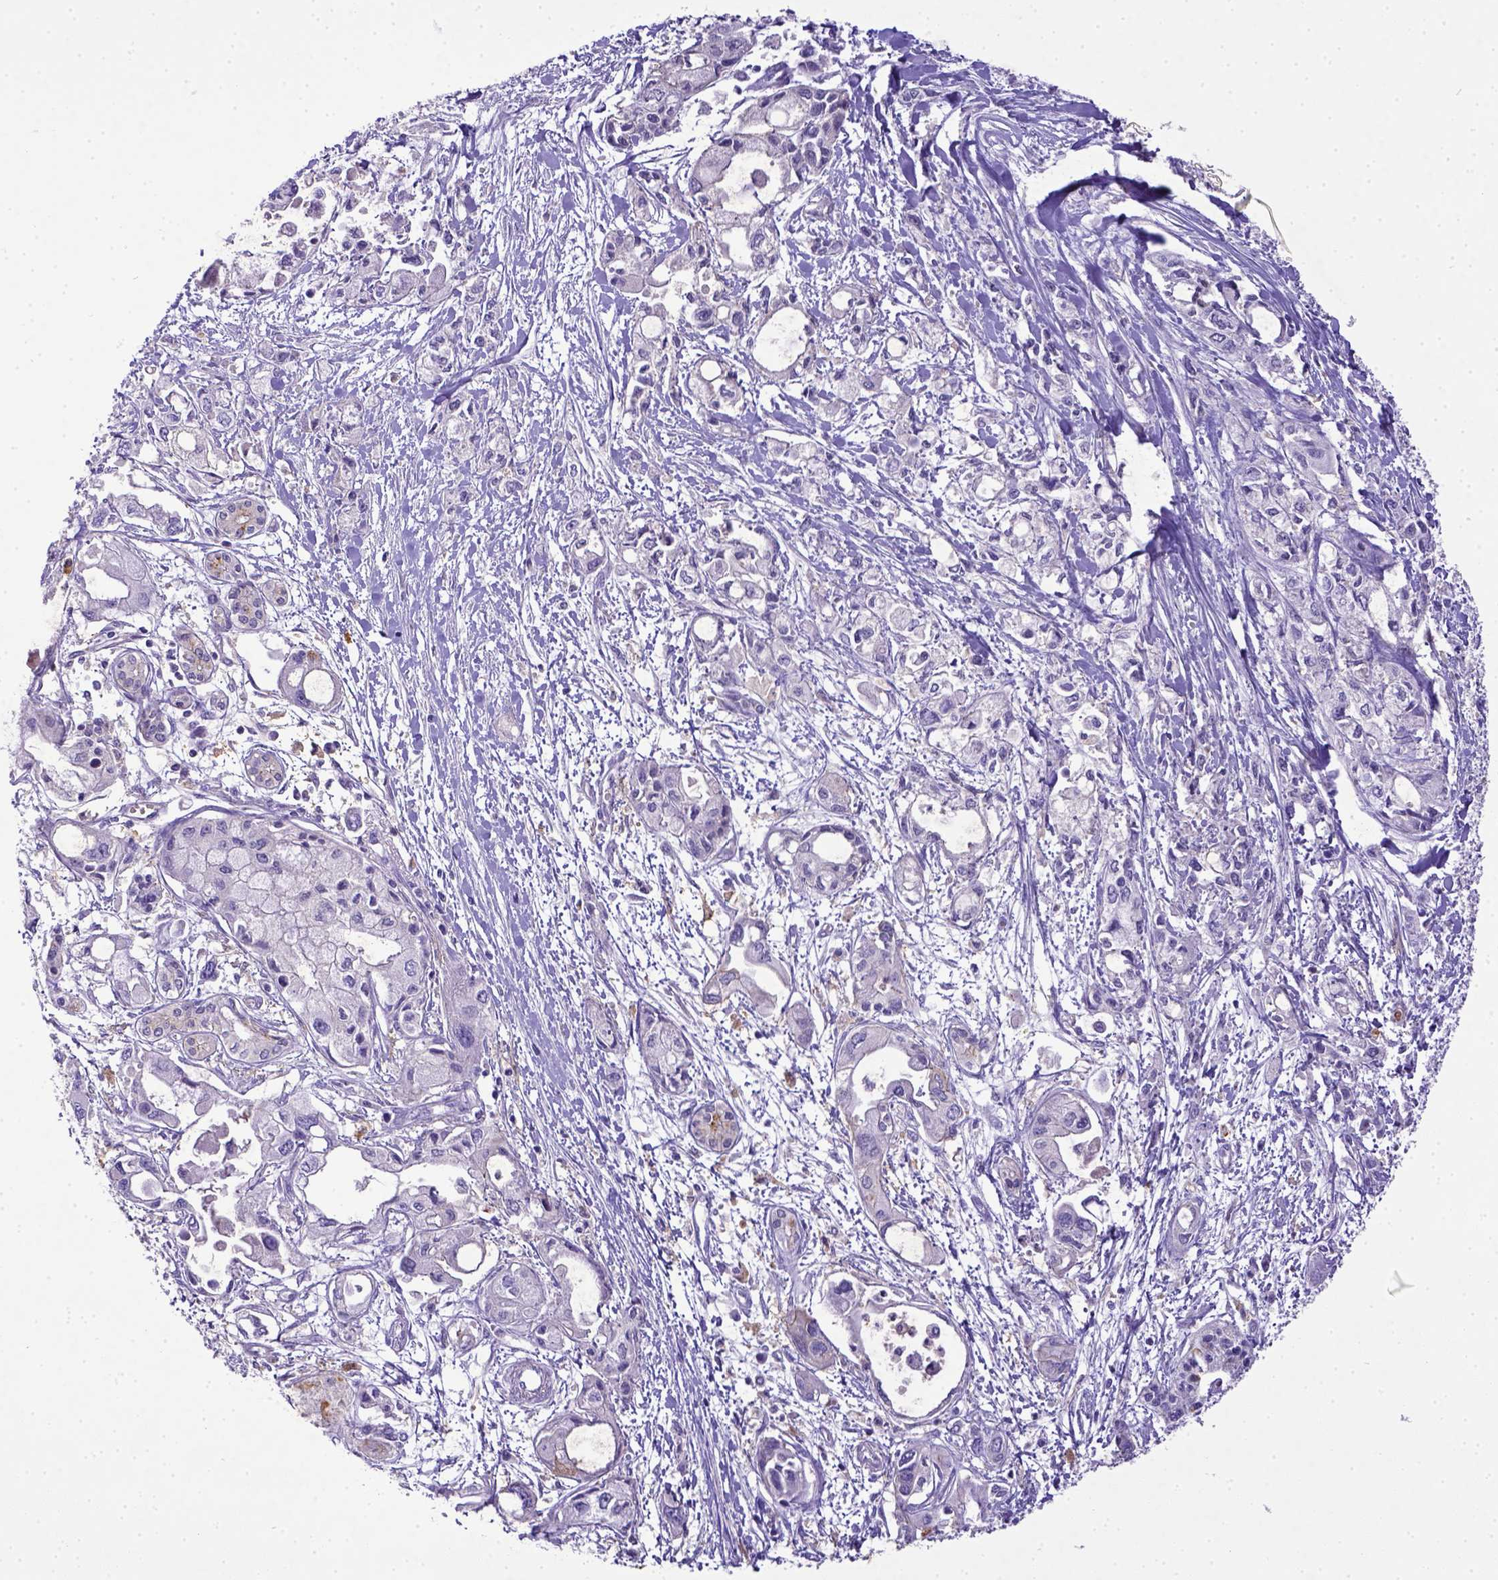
{"staining": {"intensity": "negative", "quantity": "none", "location": "none"}, "tissue": "pancreatic cancer", "cell_type": "Tumor cells", "image_type": "cancer", "snomed": [{"axis": "morphology", "description": "Adenocarcinoma, NOS"}, {"axis": "topography", "description": "Pancreas"}], "caption": "High power microscopy photomicrograph of an immunohistochemistry (IHC) histopathology image of pancreatic adenocarcinoma, revealing no significant staining in tumor cells.", "gene": "CD40", "patient": {"sex": "female", "age": 61}}